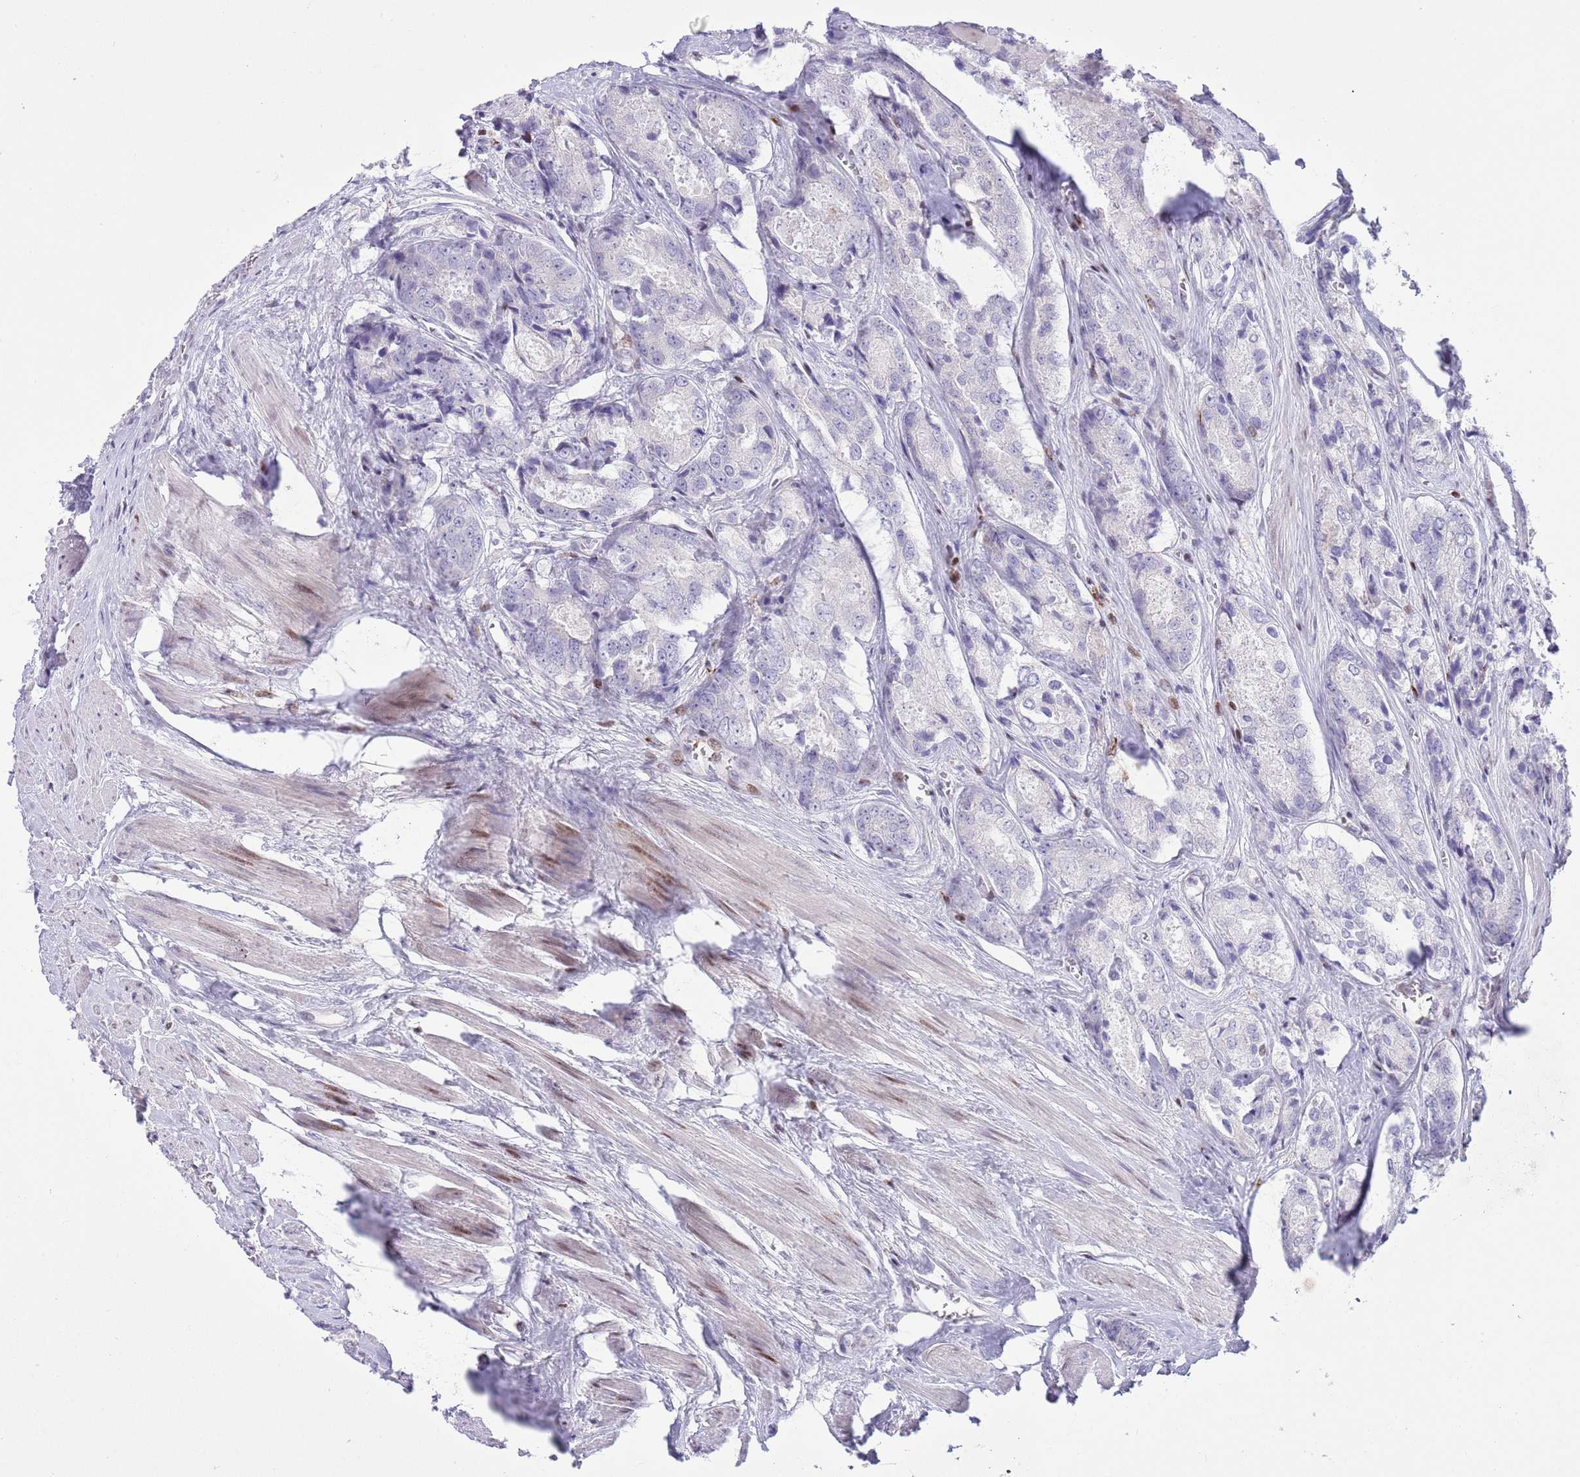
{"staining": {"intensity": "negative", "quantity": "none", "location": "none"}, "tissue": "prostate cancer", "cell_type": "Tumor cells", "image_type": "cancer", "snomed": [{"axis": "morphology", "description": "Adenocarcinoma, Low grade"}, {"axis": "topography", "description": "Prostate"}], "caption": "Prostate cancer (low-grade adenocarcinoma) stained for a protein using IHC exhibits no expression tumor cells.", "gene": "ANO8", "patient": {"sex": "male", "age": 68}}